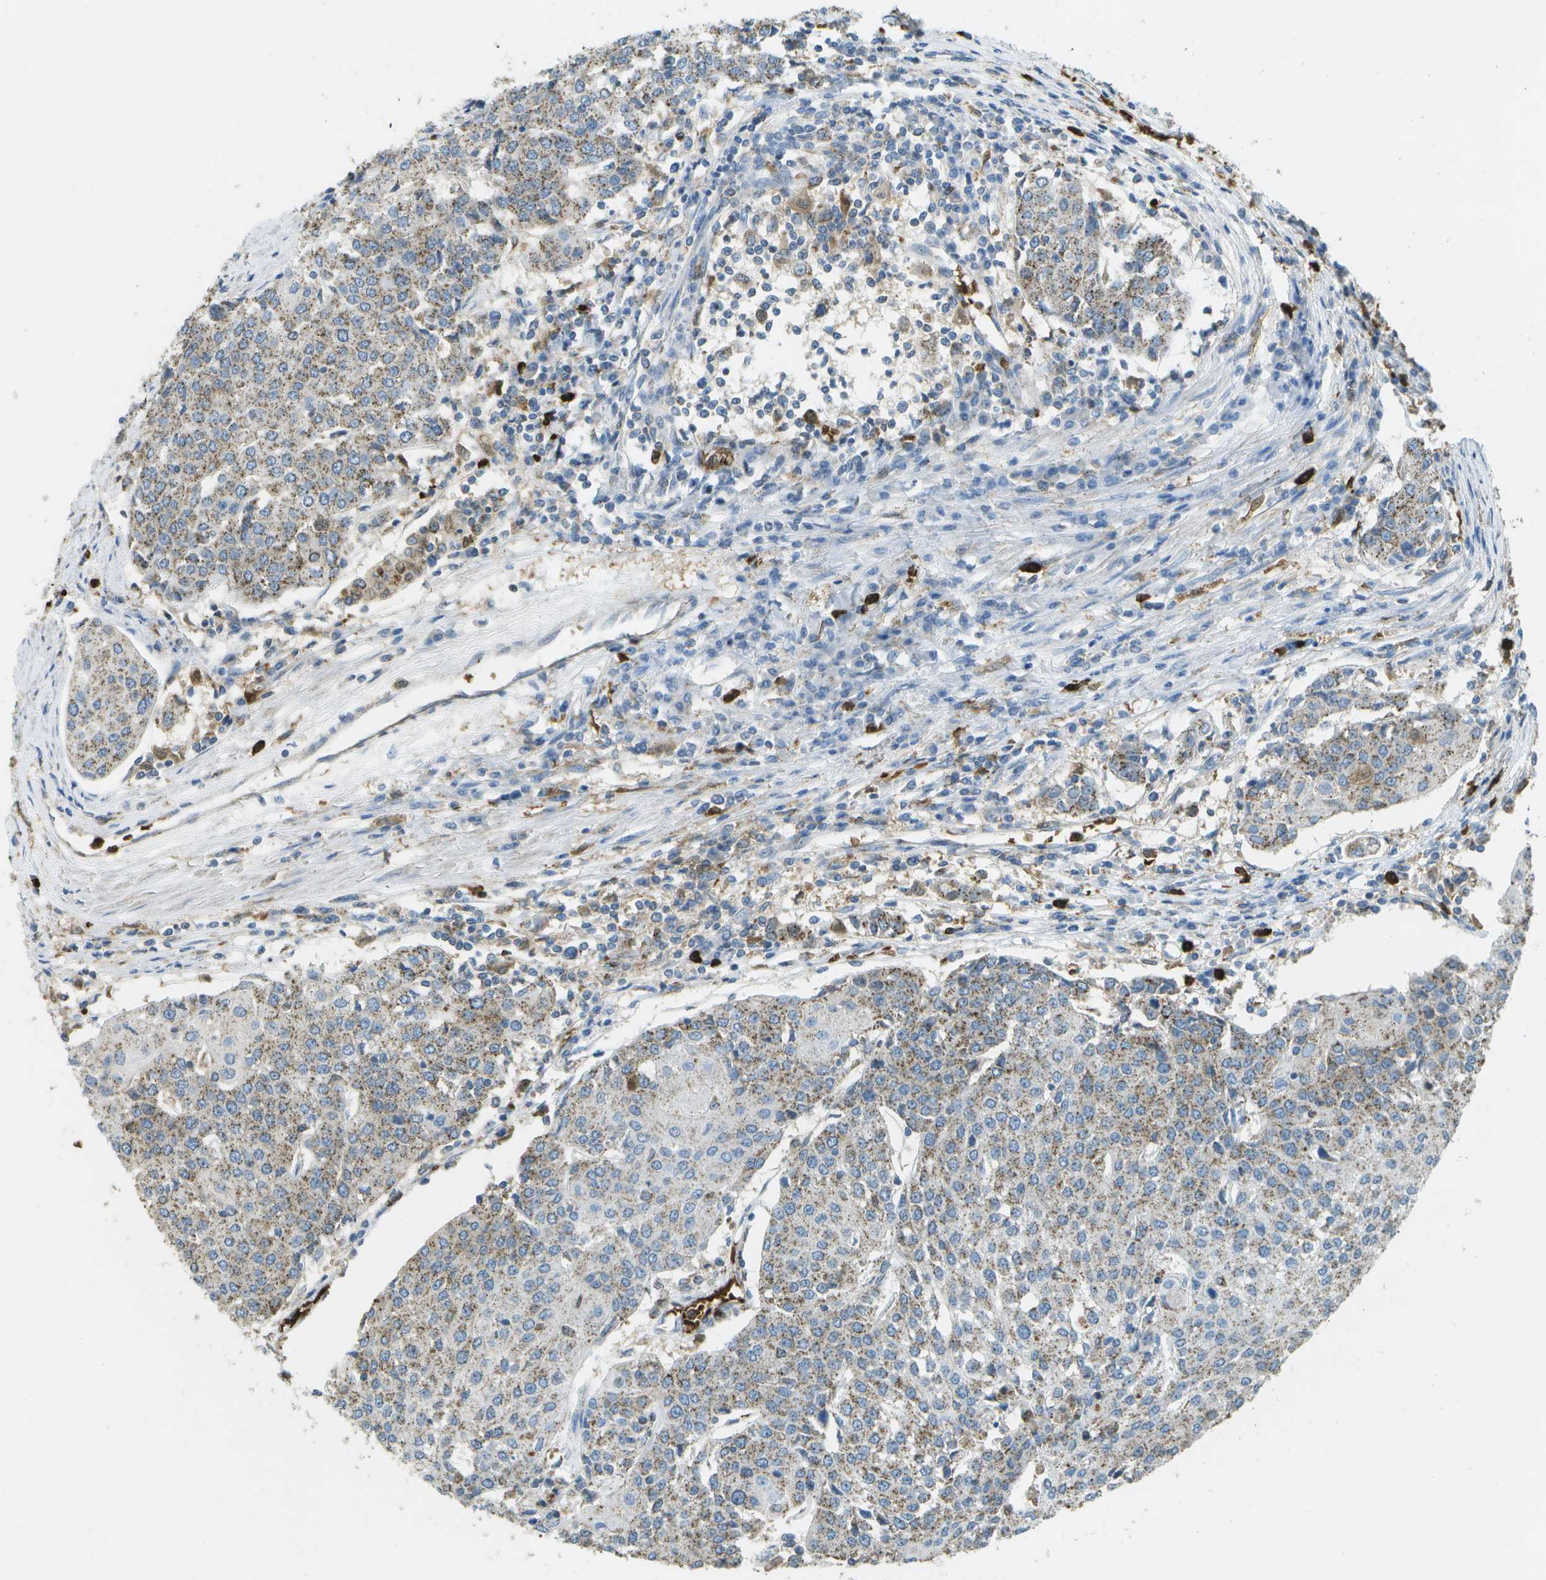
{"staining": {"intensity": "moderate", "quantity": ">75%", "location": "cytoplasmic/membranous"}, "tissue": "urothelial cancer", "cell_type": "Tumor cells", "image_type": "cancer", "snomed": [{"axis": "morphology", "description": "Urothelial carcinoma, High grade"}, {"axis": "topography", "description": "Urinary bladder"}], "caption": "Protein staining by immunohistochemistry demonstrates moderate cytoplasmic/membranous expression in approximately >75% of tumor cells in high-grade urothelial carcinoma.", "gene": "CACHD1", "patient": {"sex": "female", "age": 85}}